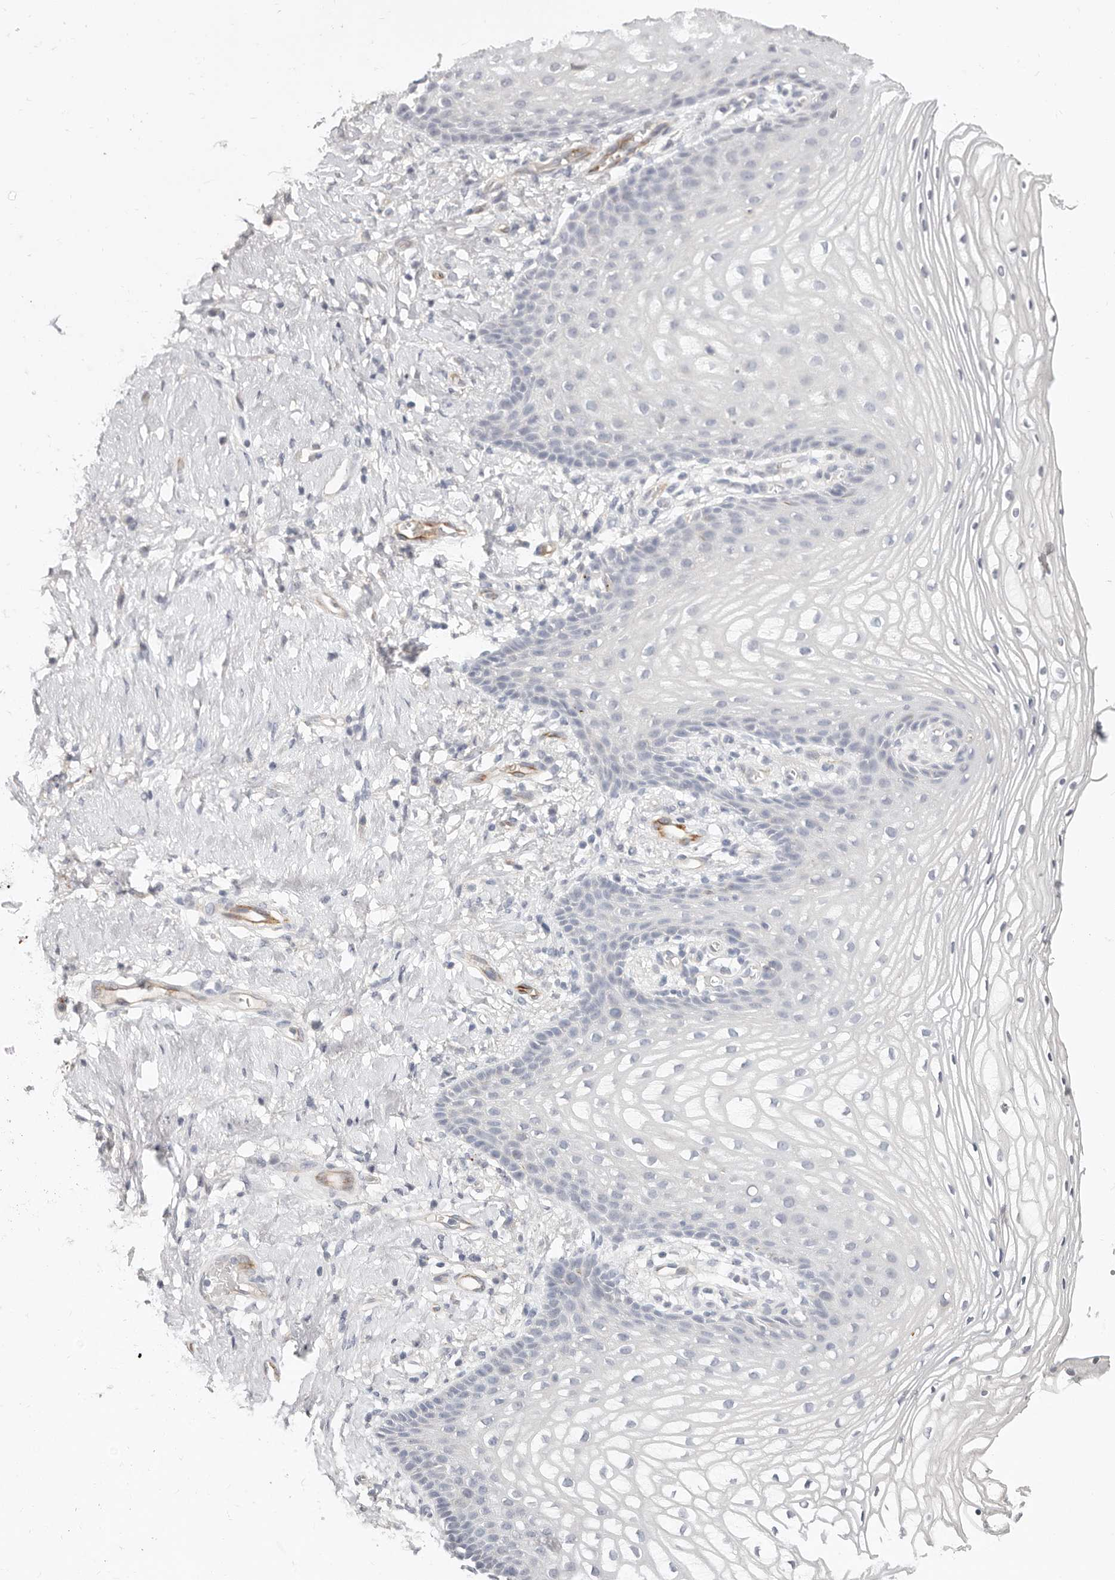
{"staining": {"intensity": "negative", "quantity": "none", "location": "none"}, "tissue": "vagina", "cell_type": "Squamous epithelial cells", "image_type": "normal", "snomed": [{"axis": "morphology", "description": "Normal tissue, NOS"}, {"axis": "topography", "description": "Vagina"}], "caption": "This is an immunohistochemistry (IHC) image of unremarkable human vagina. There is no expression in squamous epithelial cells.", "gene": "ZRANB1", "patient": {"sex": "female", "age": 60}}